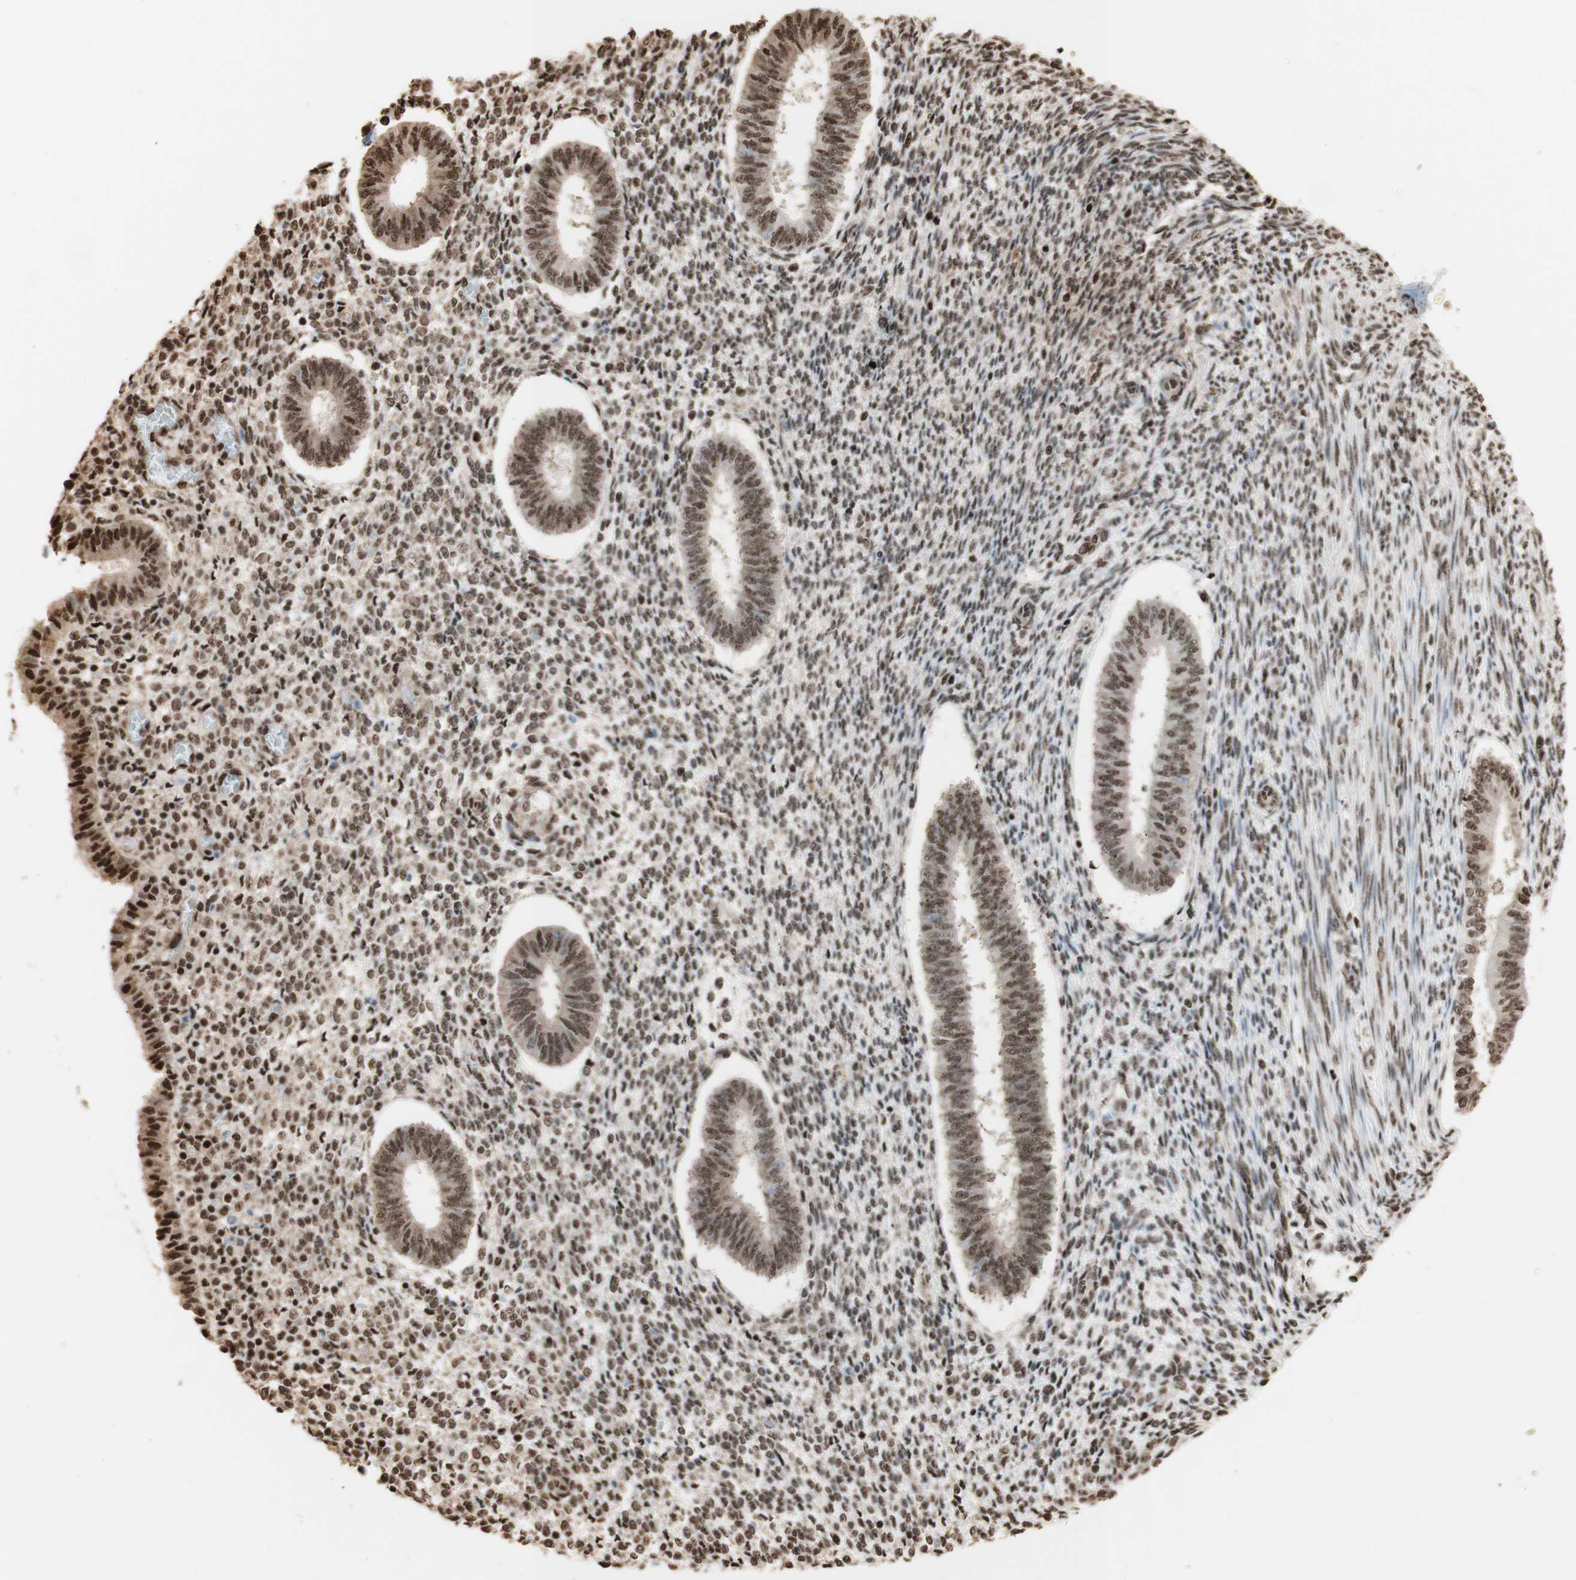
{"staining": {"intensity": "strong", "quantity": ">75%", "location": "nuclear"}, "tissue": "endometrium", "cell_type": "Cells in endometrial stroma", "image_type": "normal", "snomed": [{"axis": "morphology", "description": "Normal tissue, NOS"}, {"axis": "topography", "description": "Endometrium"}], "caption": "Immunohistochemical staining of unremarkable endometrium shows strong nuclear protein positivity in approximately >75% of cells in endometrial stroma.", "gene": "HNRNPA2B1", "patient": {"sex": "female", "age": 35}}